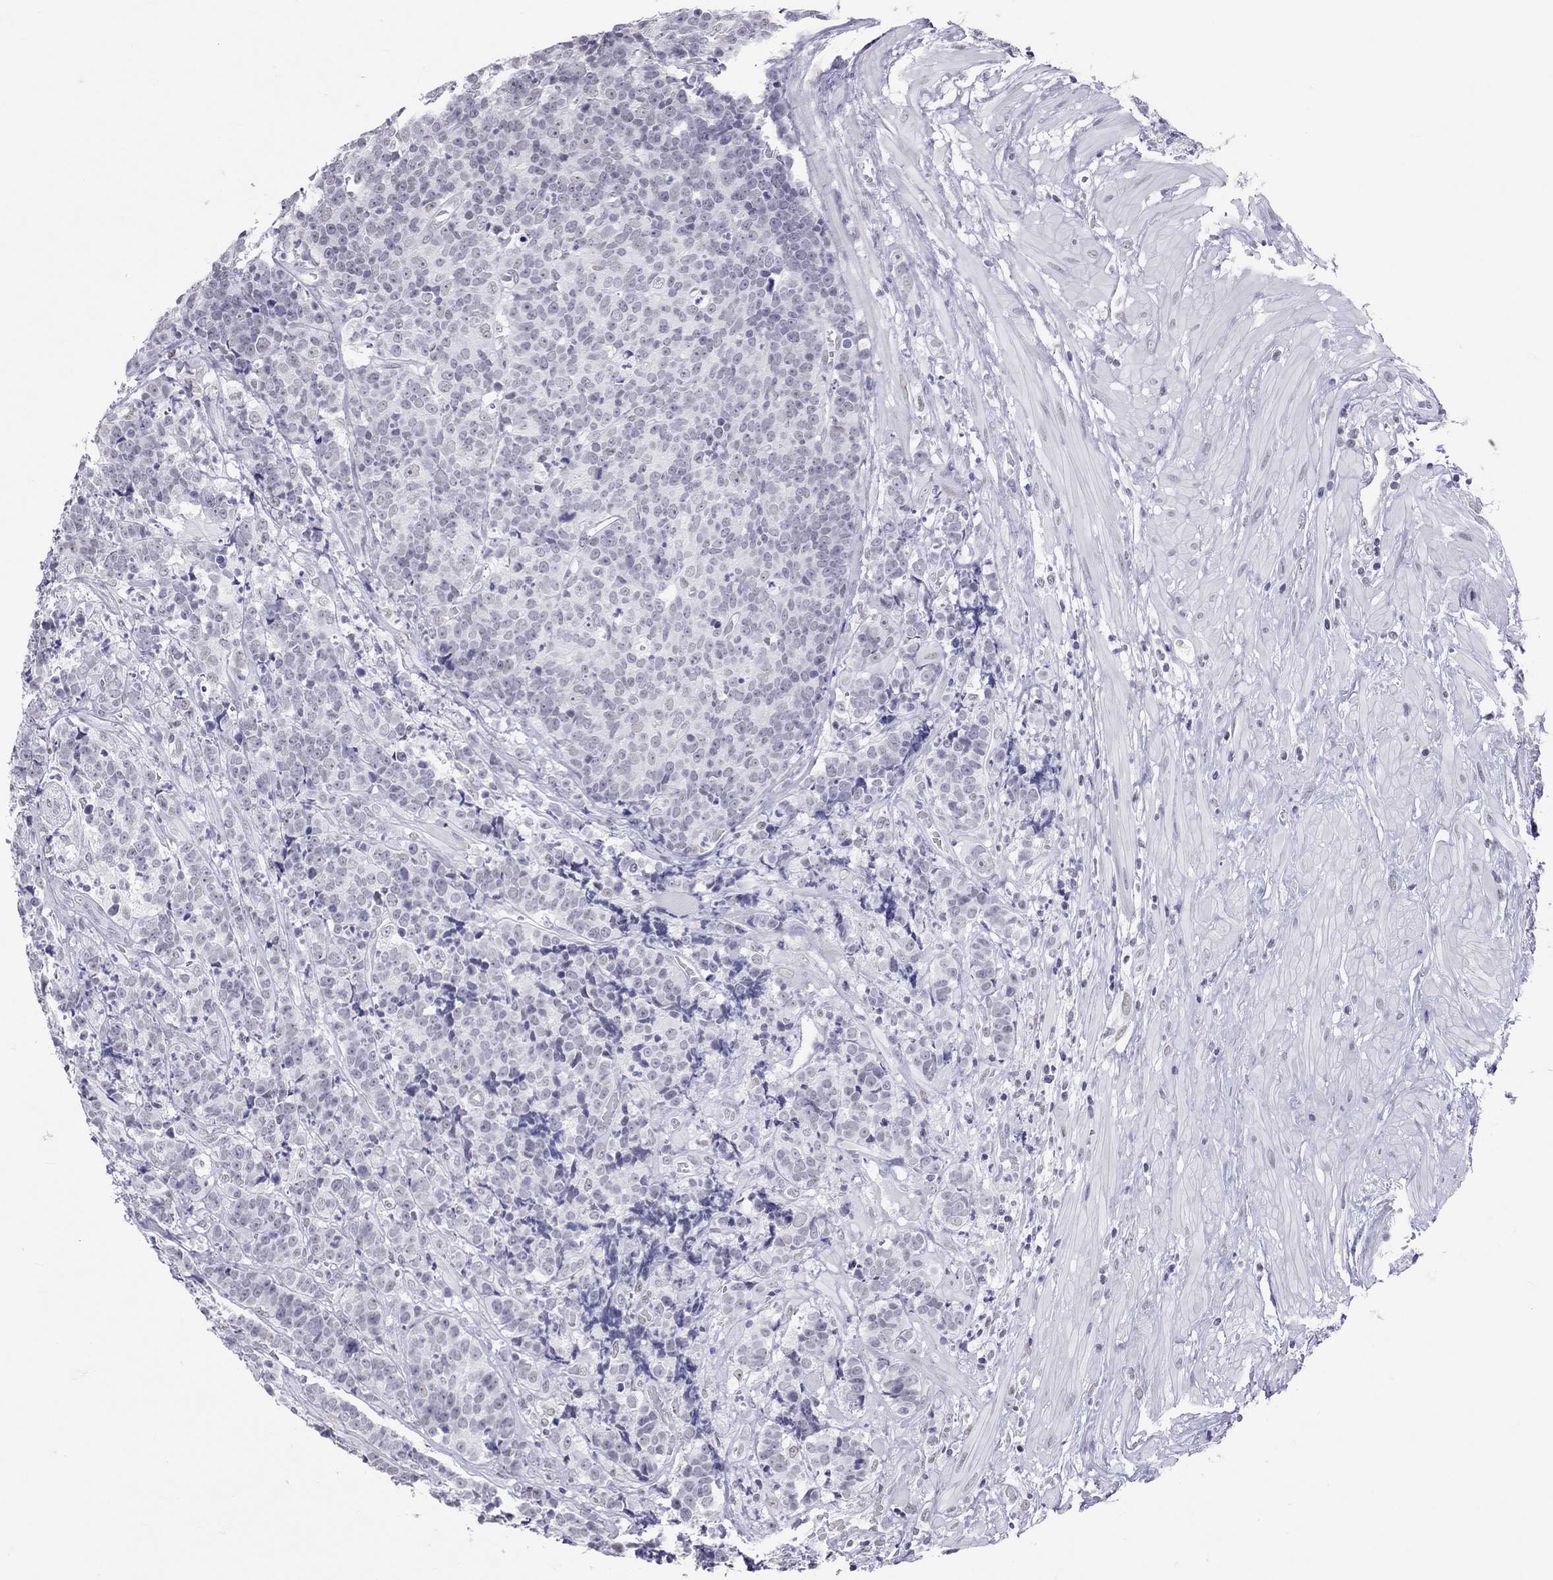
{"staining": {"intensity": "negative", "quantity": "none", "location": "none"}, "tissue": "prostate cancer", "cell_type": "Tumor cells", "image_type": "cancer", "snomed": [{"axis": "morphology", "description": "Adenocarcinoma, NOS"}, {"axis": "topography", "description": "Prostate"}], "caption": "Immunohistochemical staining of adenocarcinoma (prostate) shows no significant expression in tumor cells. (Brightfield microscopy of DAB immunohistochemistry at high magnification).", "gene": "JHY", "patient": {"sex": "male", "age": 67}}